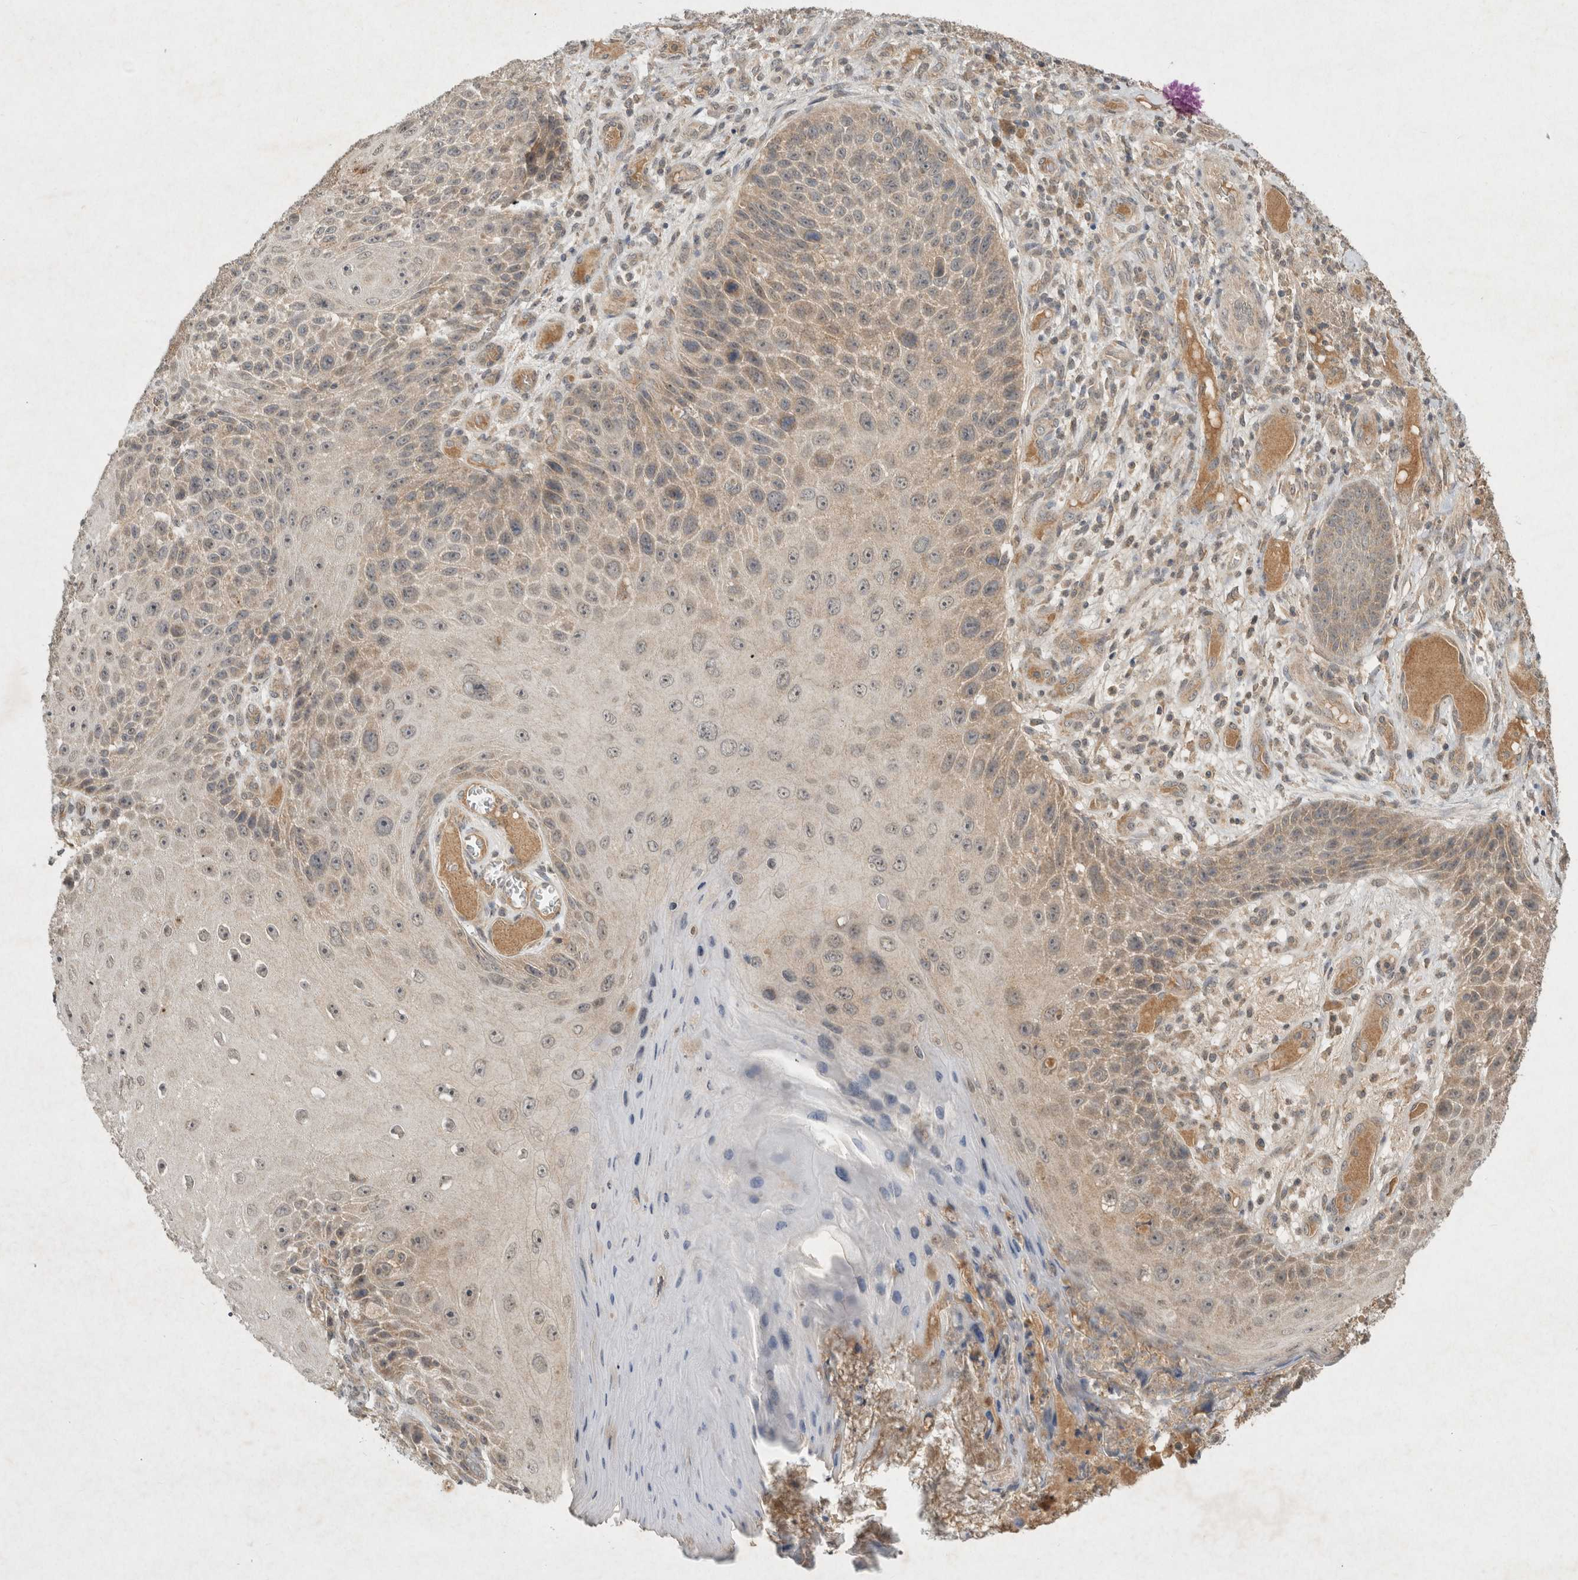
{"staining": {"intensity": "weak", "quantity": ">75%", "location": "cytoplasmic/membranous"}, "tissue": "skin cancer", "cell_type": "Tumor cells", "image_type": "cancer", "snomed": [{"axis": "morphology", "description": "Squamous cell carcinoma, NOS"}, {"axis": "topography", "description": "Skin"}], "caption": "This micrograph demonstrates immunohistochemistry (IHC) staining of skin squamous cell carcinoma, with low weak cytoplasmic/membranous expression in about >75% of tumor cells.", "gene": "LOXL2", "patient": {"sex": "female", "age": 88}}